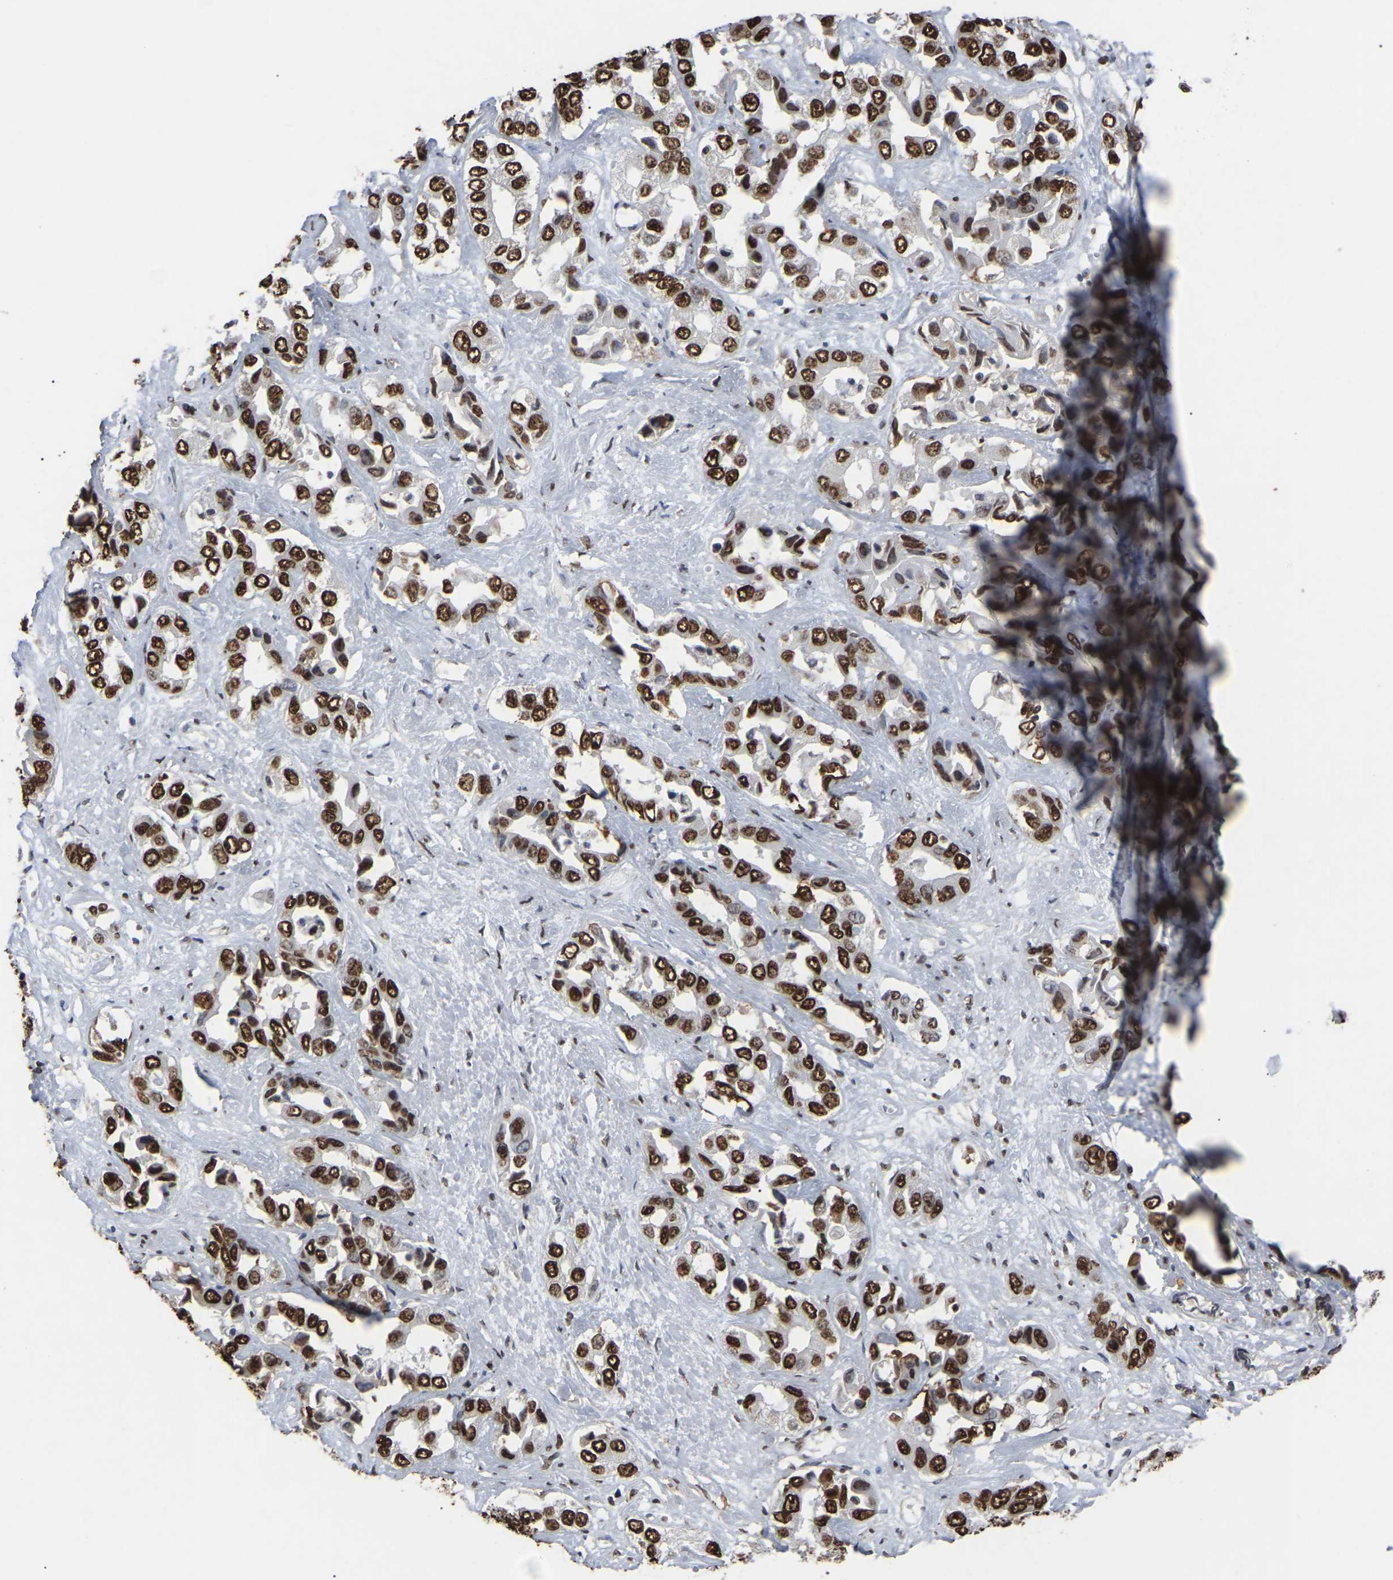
{"staining": {"intensity": "strong", "quantity": ">75%", "location": "nuclear"}, "tissue": "liver cancer", "cell_type": "Tumor cells", "image_type": "cancer", "snomed": [{"axis": "morphology", "description": "Cholangiocarcinoma"}, {"axis": "topography", "description": "Liver"}], "caption": "Immunohistochemistry (IHC) photomicrograph of cholangiocarcinoma (liver) stained for a protein (brown), which reveals high levels of strong nuclear positivity in about >75% of tumor cells.", "gene": "RBL2", "patient": {"sex": "female", "age": 52}}